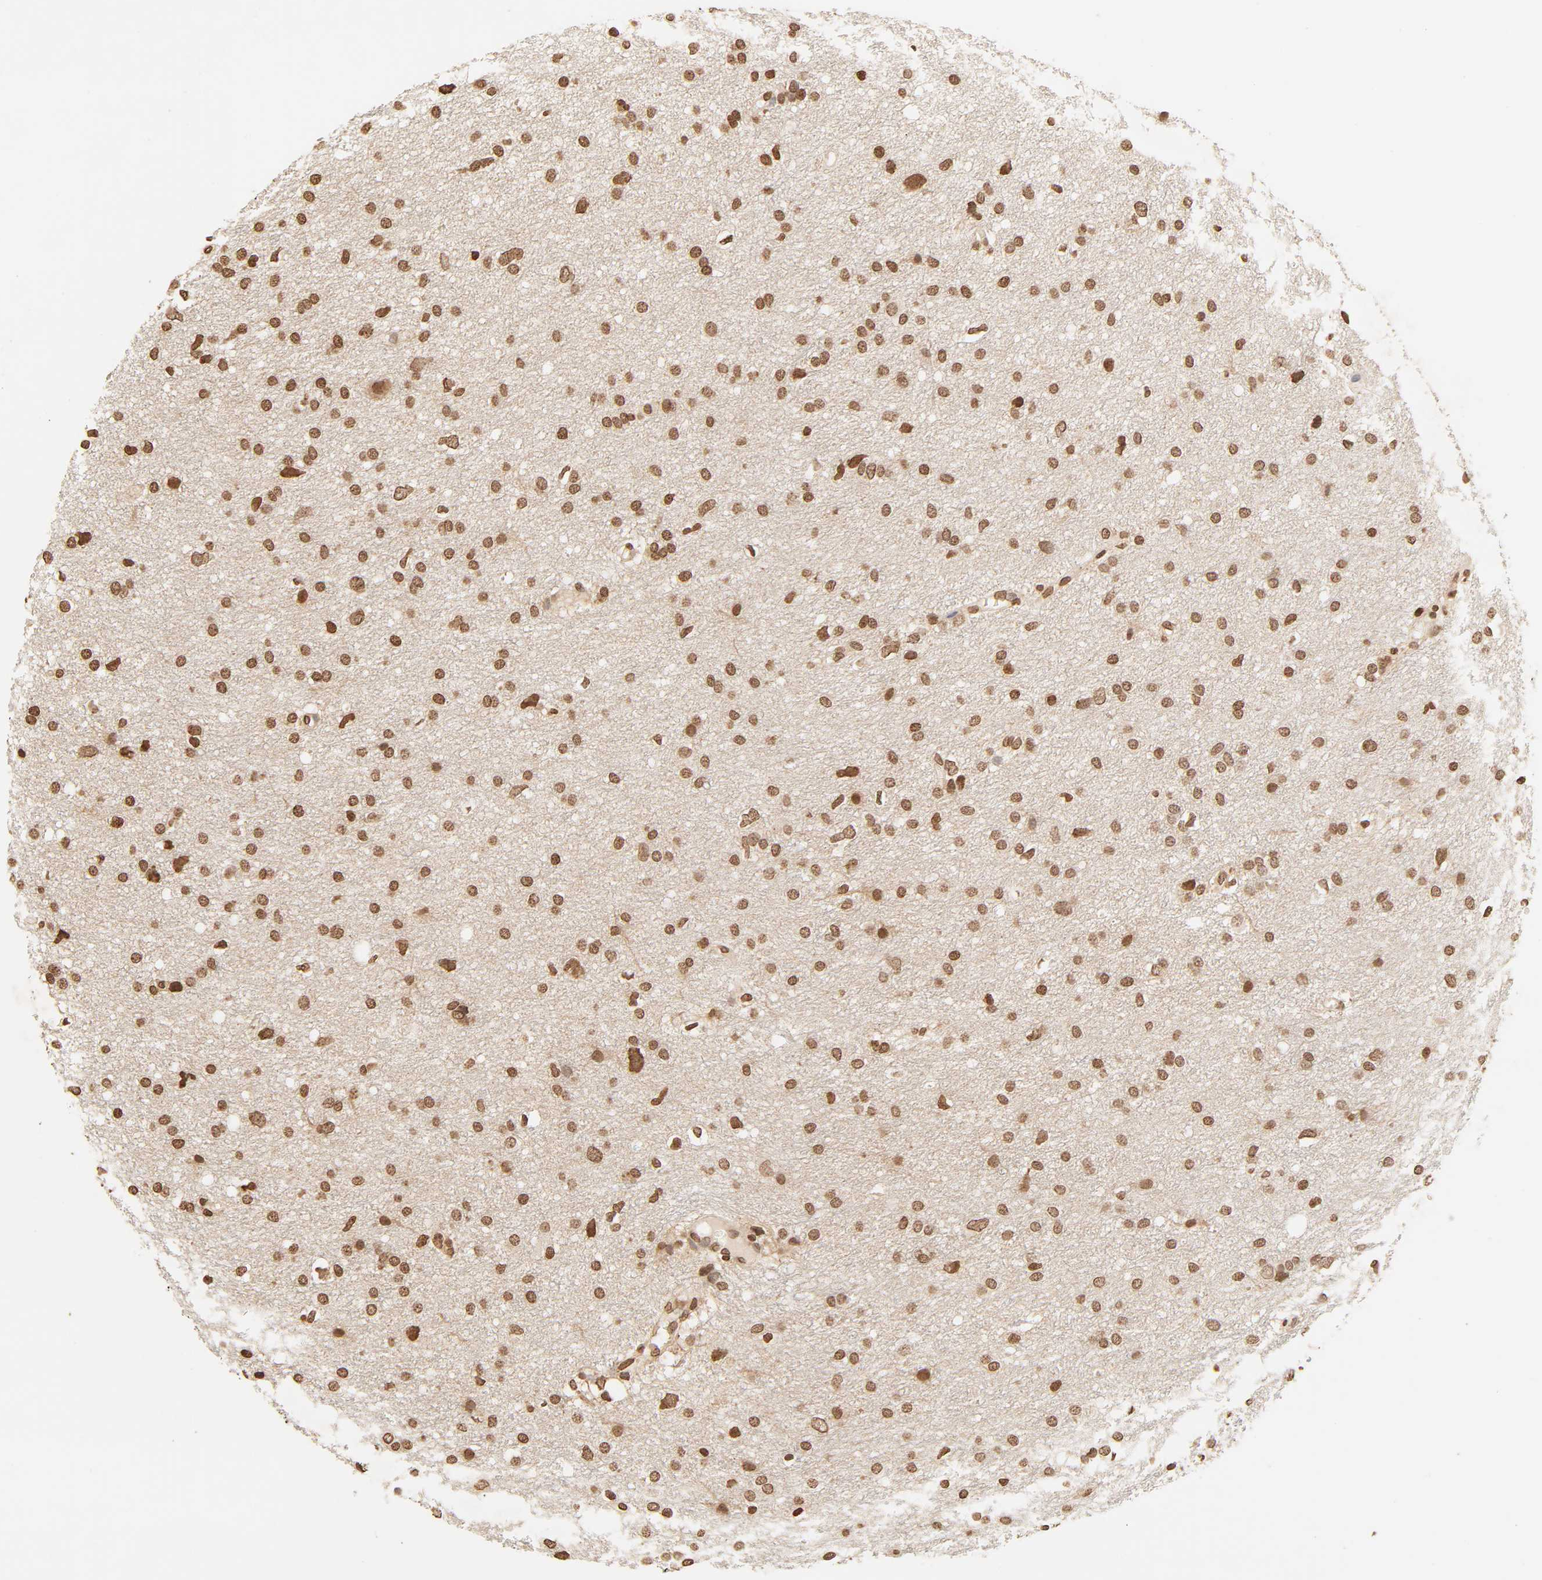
{"staining": {"intensity": "strong", "quantity": ">75%", "location": "nuclear"}, "tissue": "glioma", "cell_type": "Tumor cells", "image_type": "cancer", "snomed": [{"axis": "morphology", "description": "Glioma, malignant, High grade"}, {"axis": "topography", "description": "Brain"}], "caption": "The immunohistochemical stain labels strong nuclear staining in tumor cells of malignant glioma (high-grade) tissue.", "gene": "TBL1X", "patient": {"sex": "female", "age": 59}}